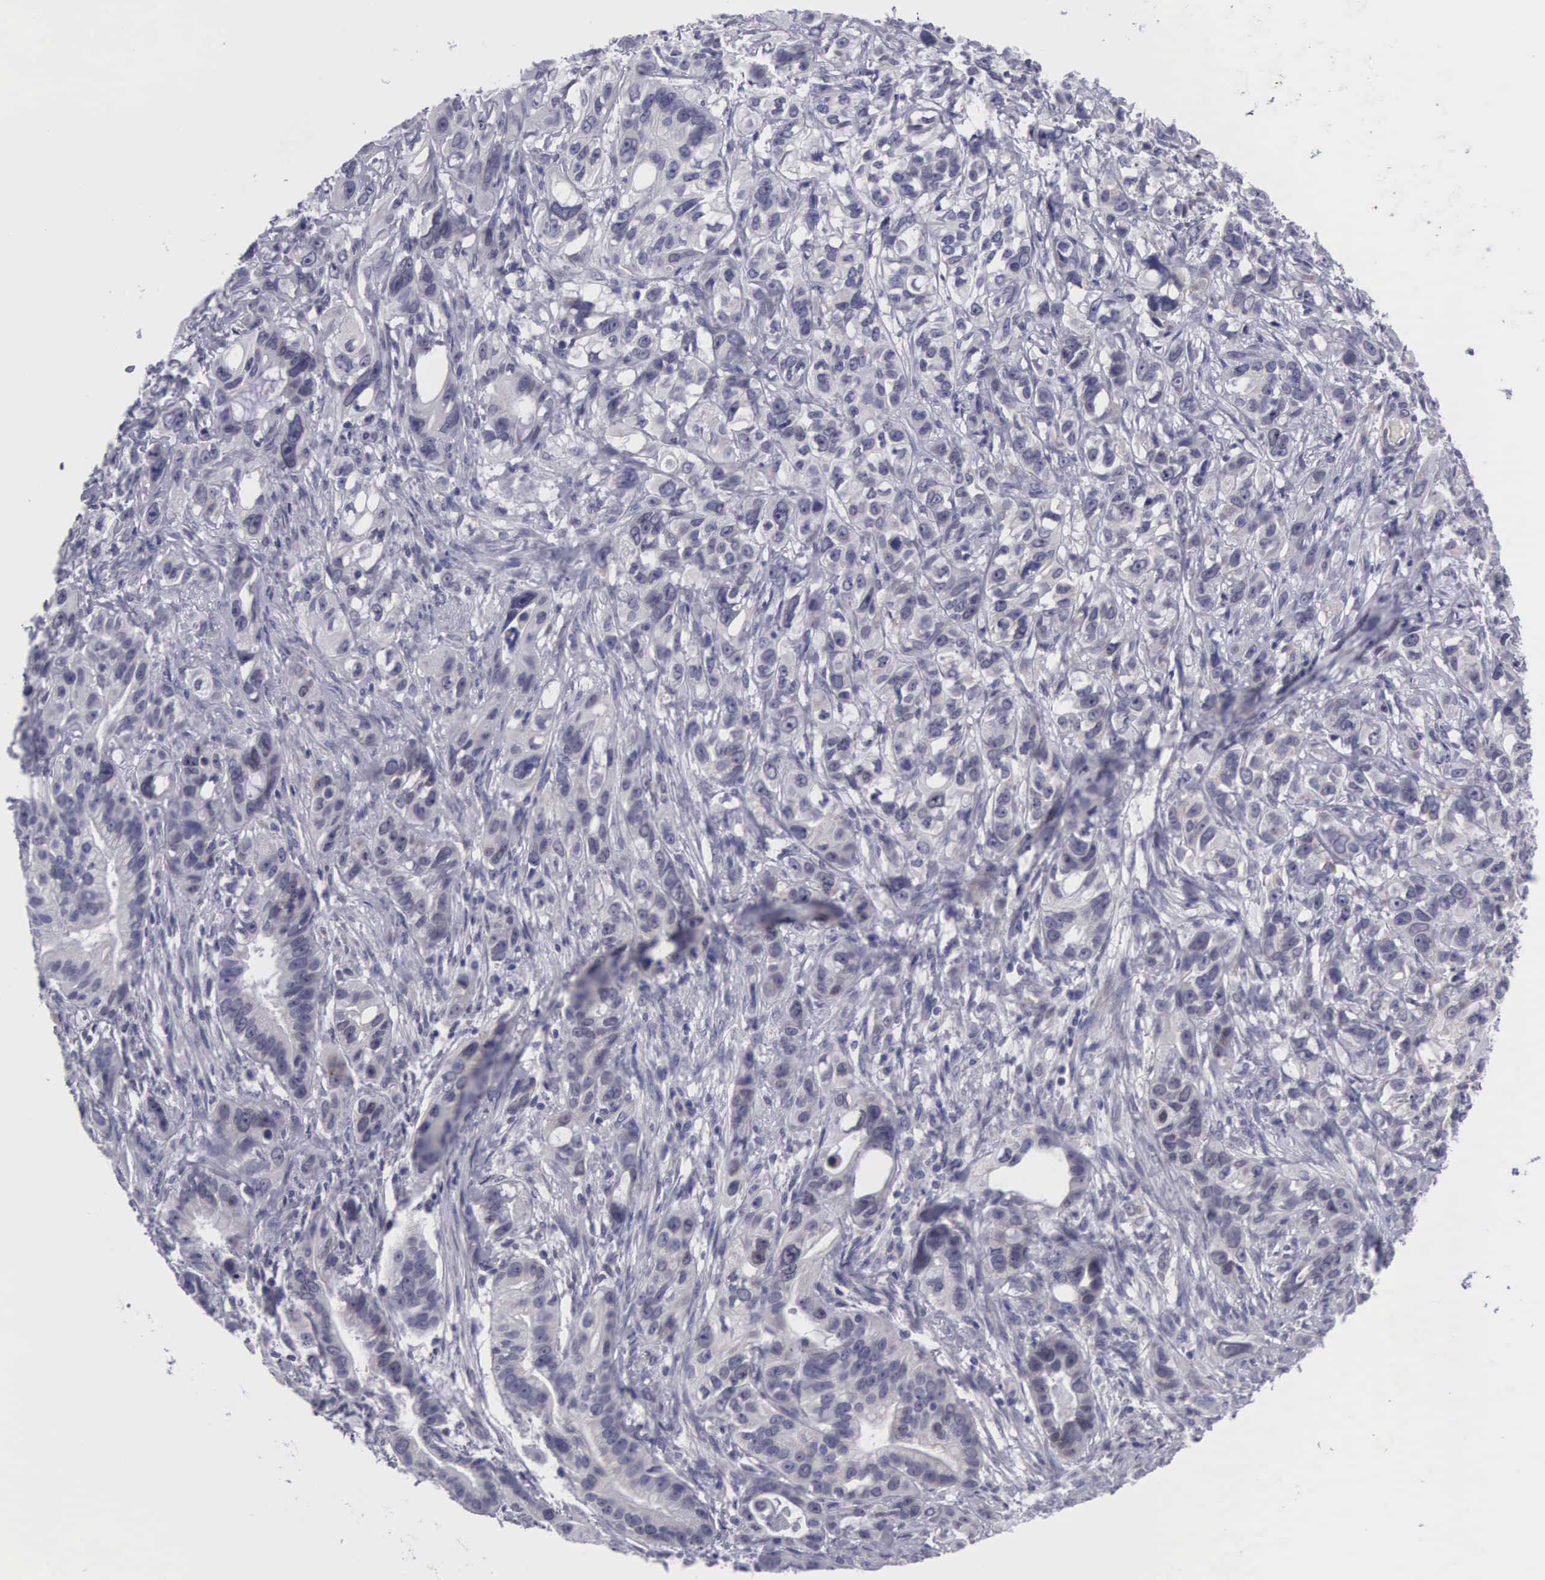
{"staining": {"intensity": "negative", "quantity": "none", "location": "none"}, "tissue": "stomach cancer", "cell_type": "Tumor cells", "image_type": "cancer", "snomed": [{"axis": "morphology", "description": "Adenocarcinoma, NOS"}, {"axis": "topography", "description": "Stomach, upper"}], "caption": "The immunohistochemistry photomicrograph has no significant positivity in tumor cells of stomach adenocarcinoma tissue.", "gene": "SOX11", "patient": {"sex": "male", "age": 47}}